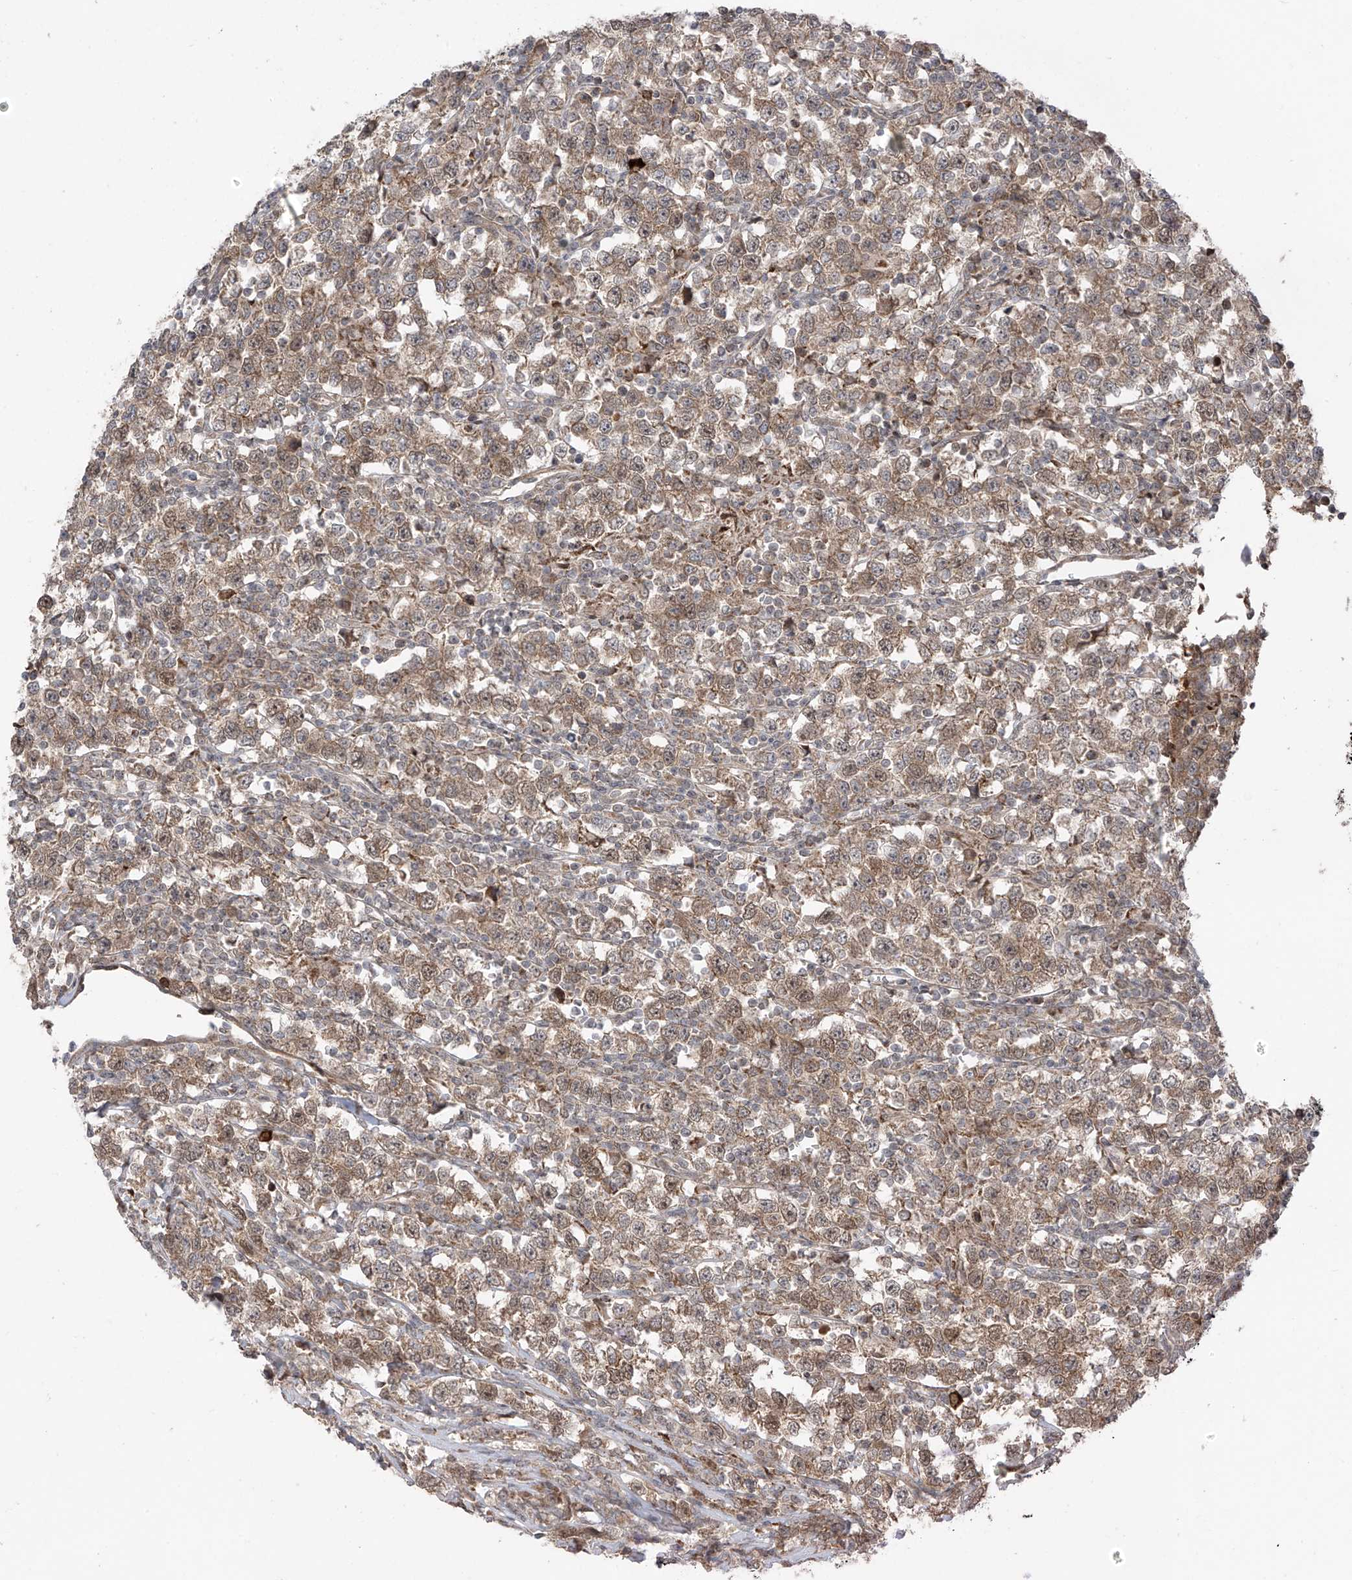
{"staining": {"intensity": "moderate", "quantity": ">75%", "location": "cytoplasmic/membranous"}, "tissue": "testis cancer", "cell_type": "Tumor cells", "image_type": "cancer", "snomed": [{"axis": "morphology", "description": "Normal tissue, NOS"}, {"axis": "morphology", "description": "Seminoma, NOS"}, {"axis": "topography", "description": "Testis"}], "caption": "Seminoma (testis) tissue reveals moderate cytoplasmic/membranous expression in approximately >75% of tumor cells (Brightfield microscopy of DAB IHC at high magnification).", "gene": "PDE11A", "patient": {"sex": "male", "age": 43}}